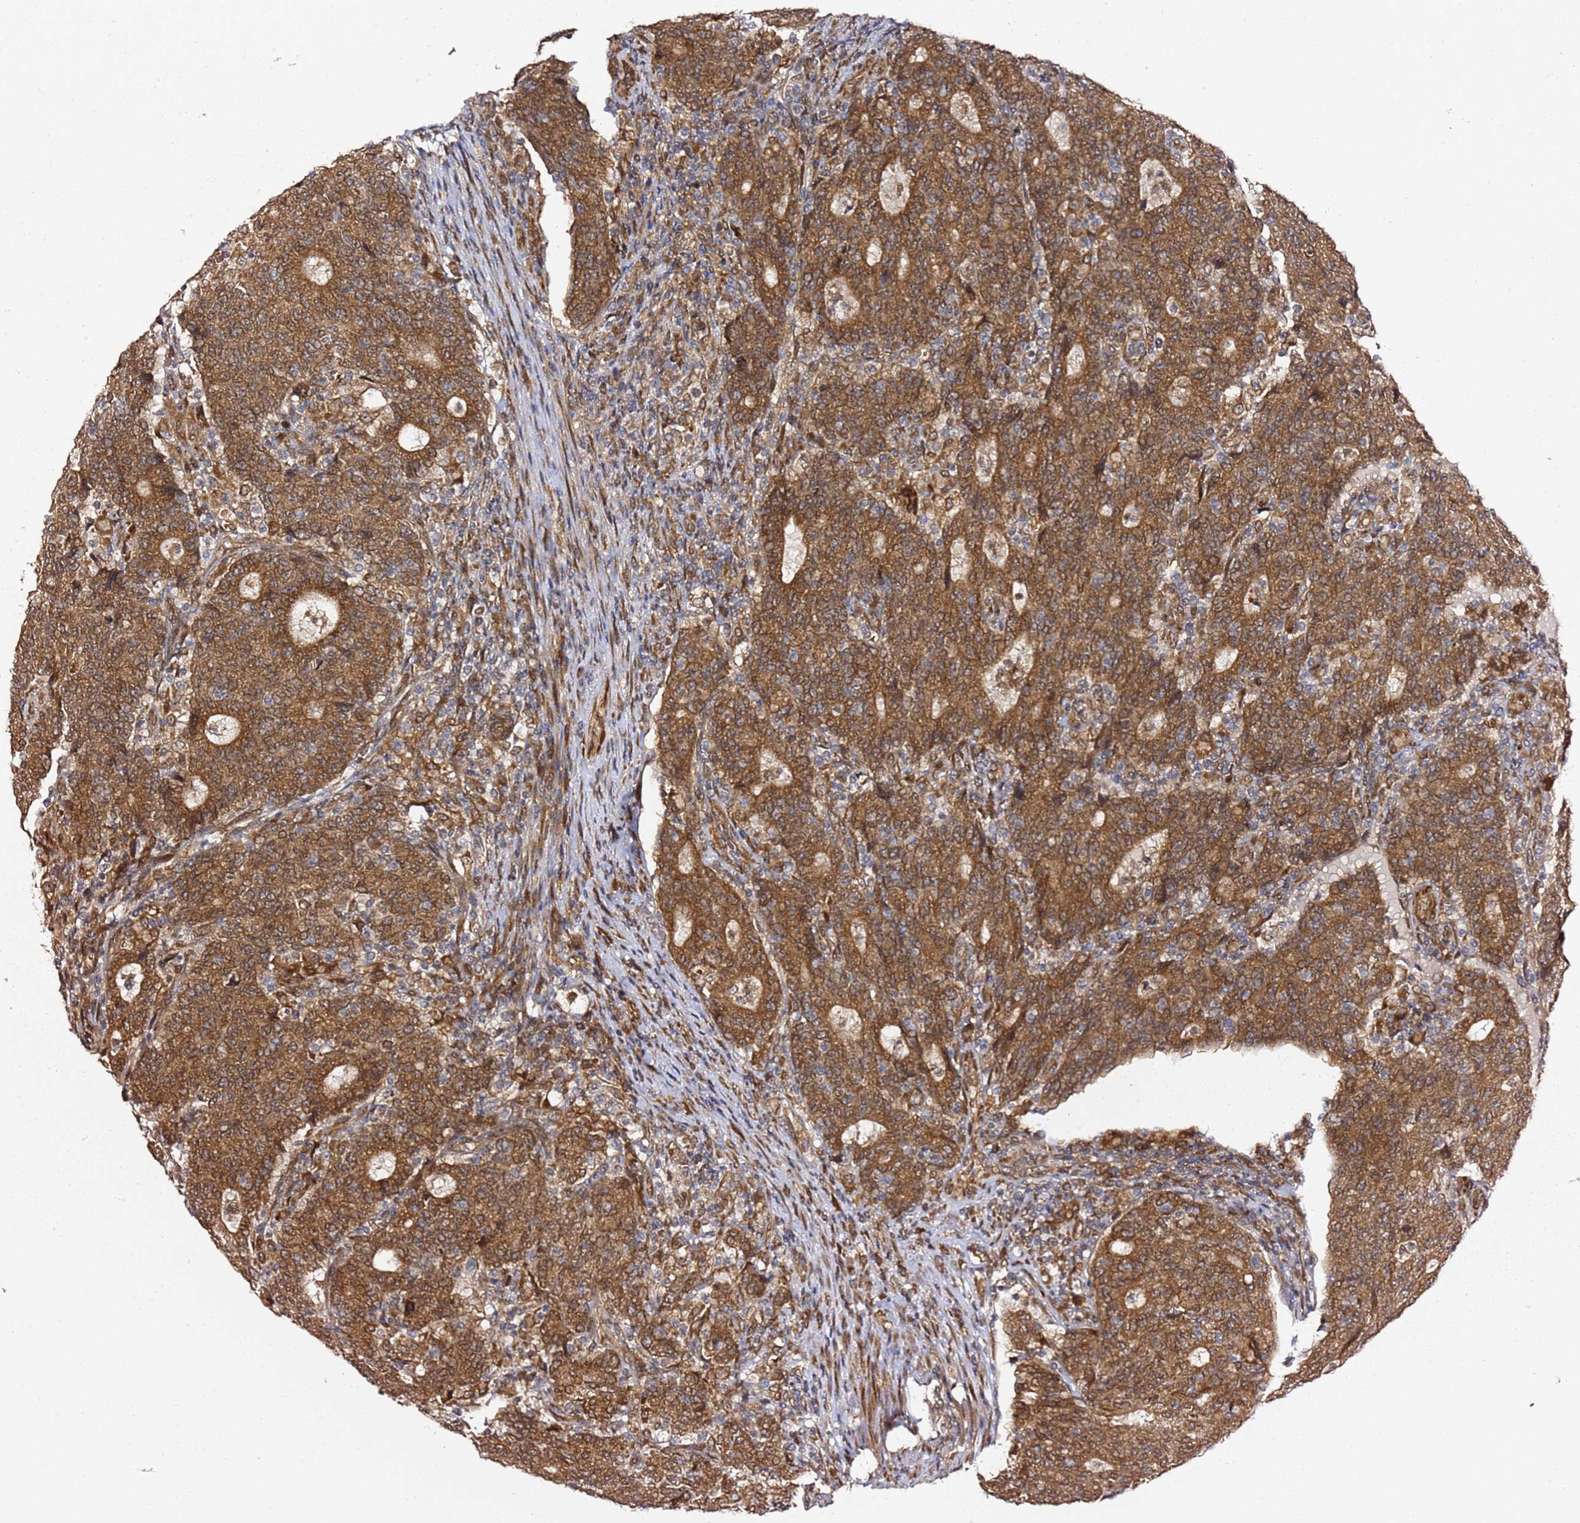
{"staining": {"intensity": "strong", "quantity": ">75%", "location": "cytoplasmic/membranous"}, "tissue": "colorectal cancer", "cell_type": "Tumor cells", "image_type": "cancer", "snomed": [{"axis": "morphology", "description": "Adenocarcinoma, NOS"}, {"axis": "topography", "description": "Colon"}], "caption": "Immunohistochemical staining of human adenocarcinoma (colorectal) shows high levels of strong cytoplasmic/membranous positivity in about >75% of tumor cells.", "gene": "PRKAB2", "patient": {"sex": "female", "age": 75}}